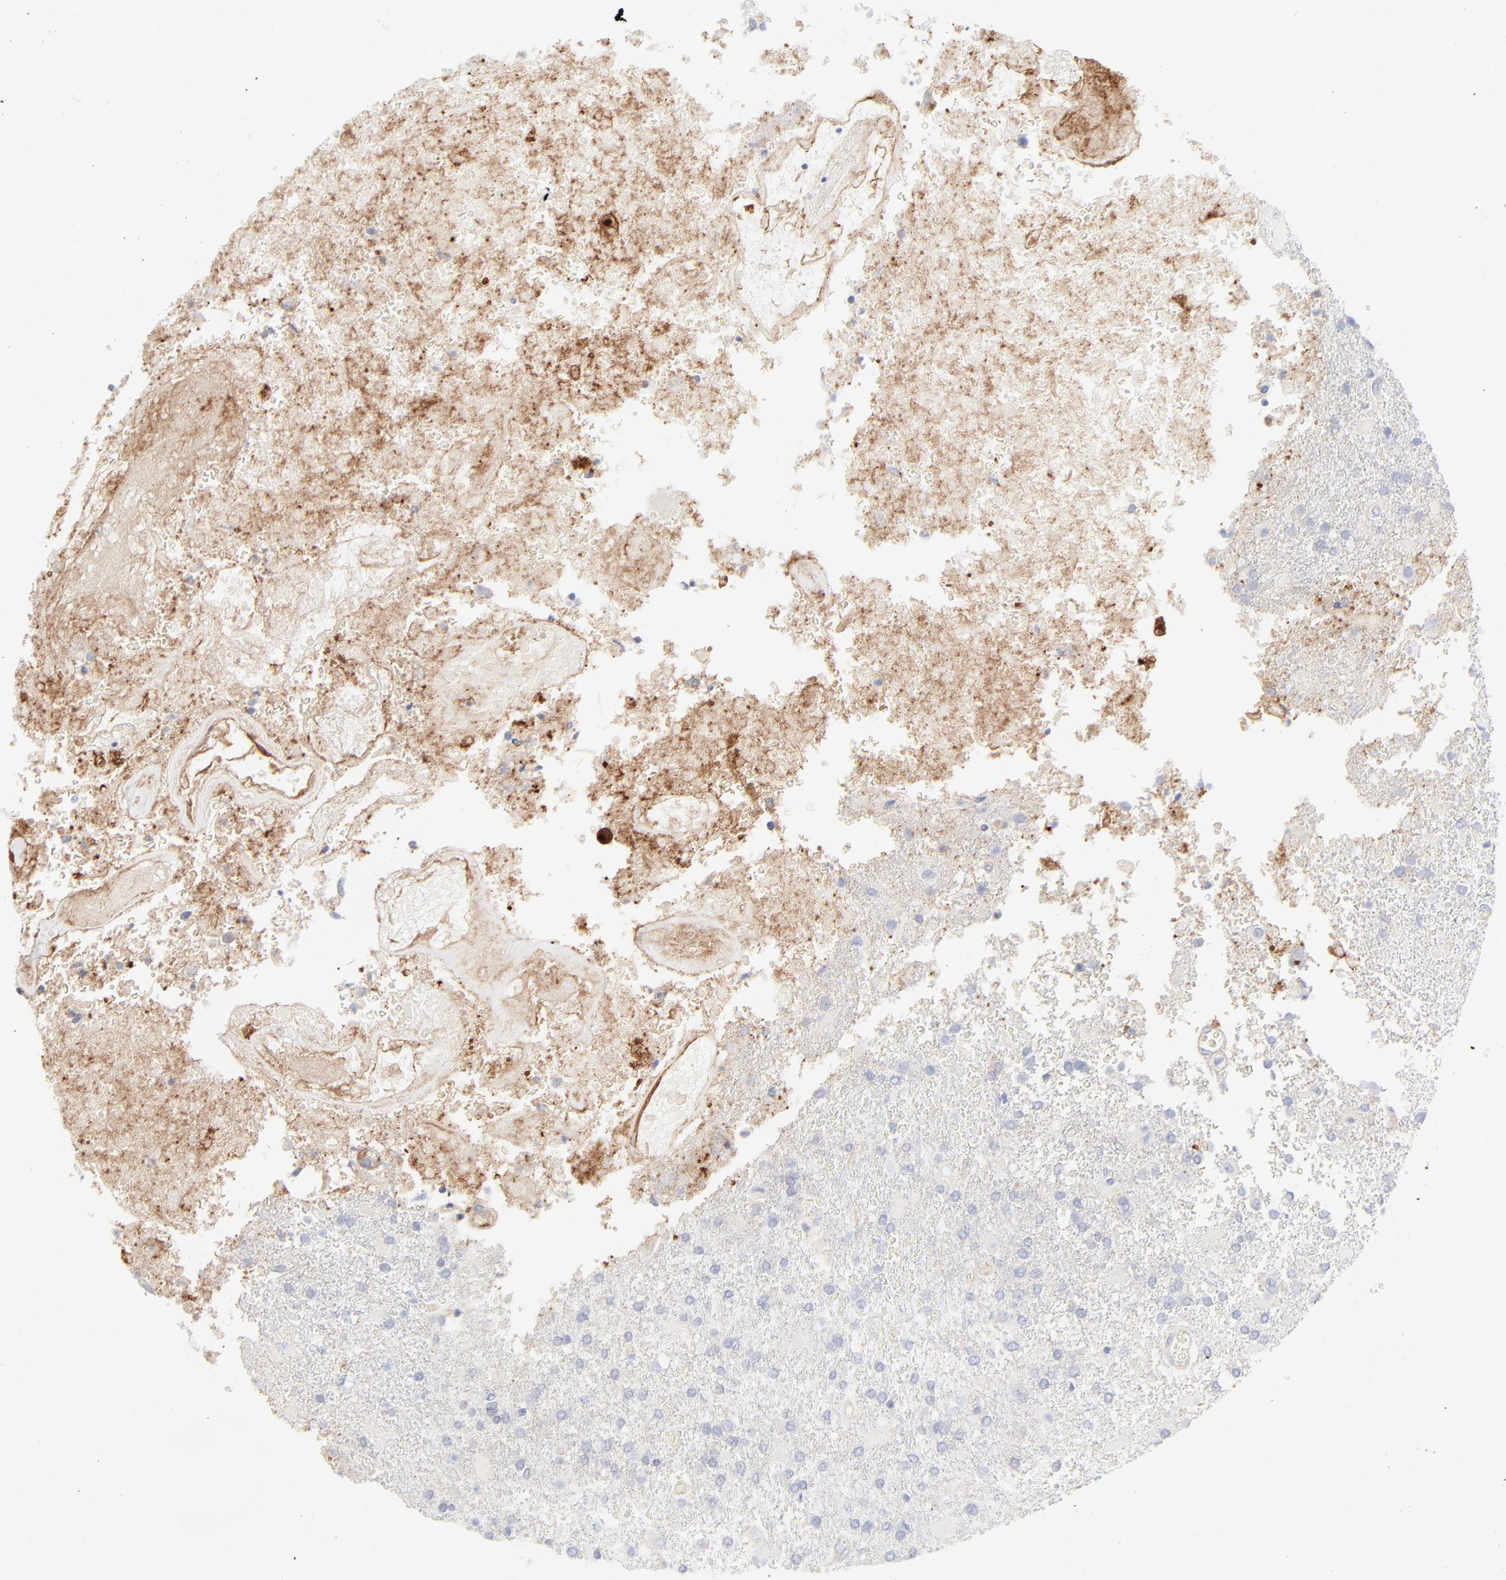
{"staining": {"intensity": "negative", "quantity": "none", "location": "none"}, "tissue": "glioma", "cell_type": "Tumor cells", "image_type": "cancer", "snomed": [{"axis": "morphology", "description": "Glioma, malignant, High grade"}, {"axis": "topography", "description": "Cerebral cortex"}], "caption": "Protein analysis of malignant glioma (high-grade) shows no significant staining in tumor cells.", "gene": "ITGA5", "patient": {"sex": "male", "age": 79}}